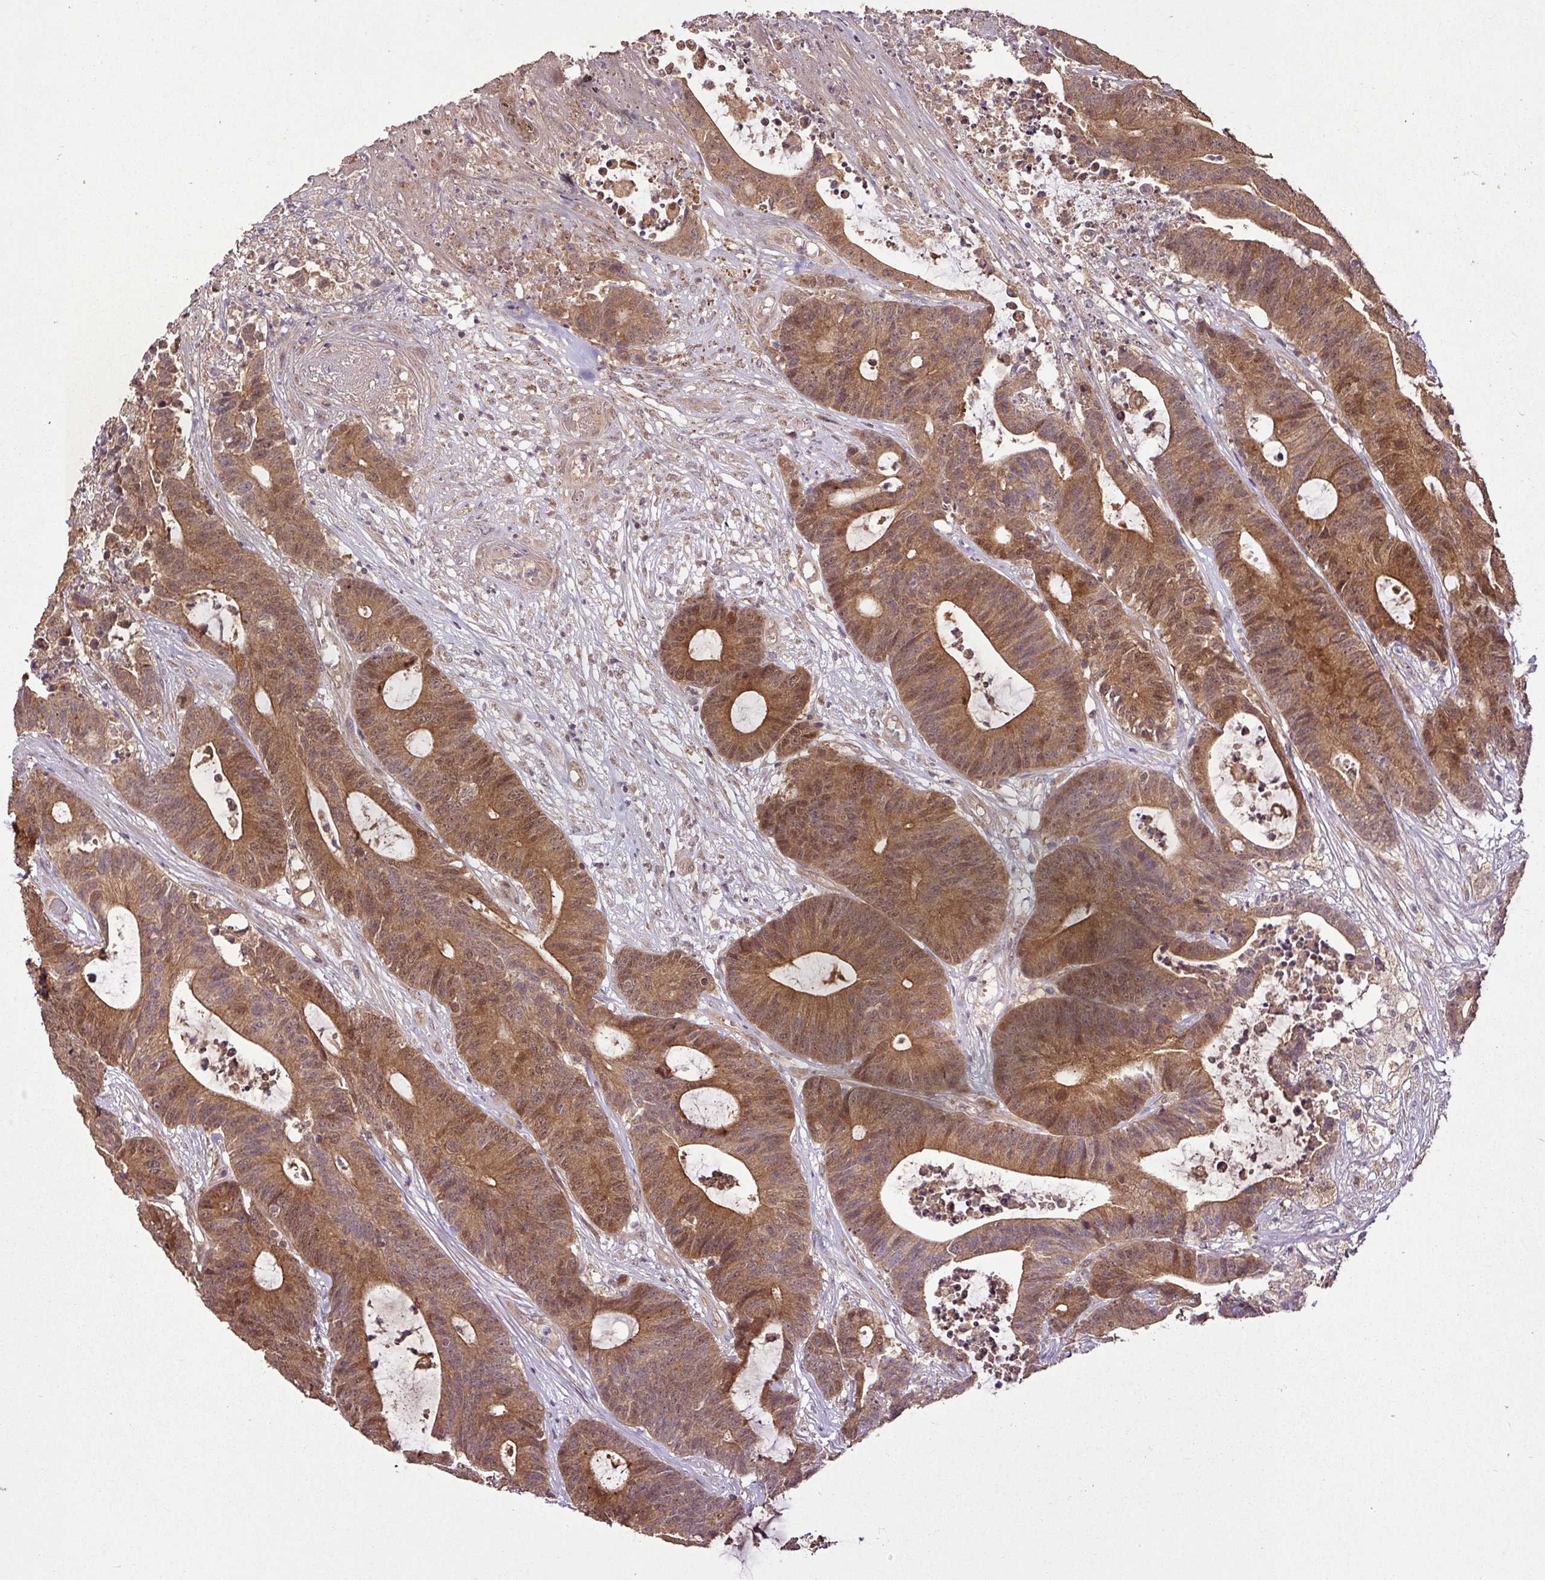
{"staining": {"intensity": "moderate", "quantity": ">75%", "location": "cytoplasmic/membranous,nuclear"}, "tissue": "colorectal cancer", "cell_type": "Tumor cells", "image_type": "cancer", "snomed": [{"axis": "morphology", "description": "Adenocarcinoma, NOS"}, {"axis": "topography", "description": "Colon"}], "caption": "Protein staining of colorectal cancer tissue demonstrates moderate cytoplasmic/membranous and nuclear staining in approximately >75% of tumor cells. (brown staining indicates protein expression, while blue staining denotes nuclei).", "gene": "FAIM", "patient": {"sex": "female", "age": 84}}